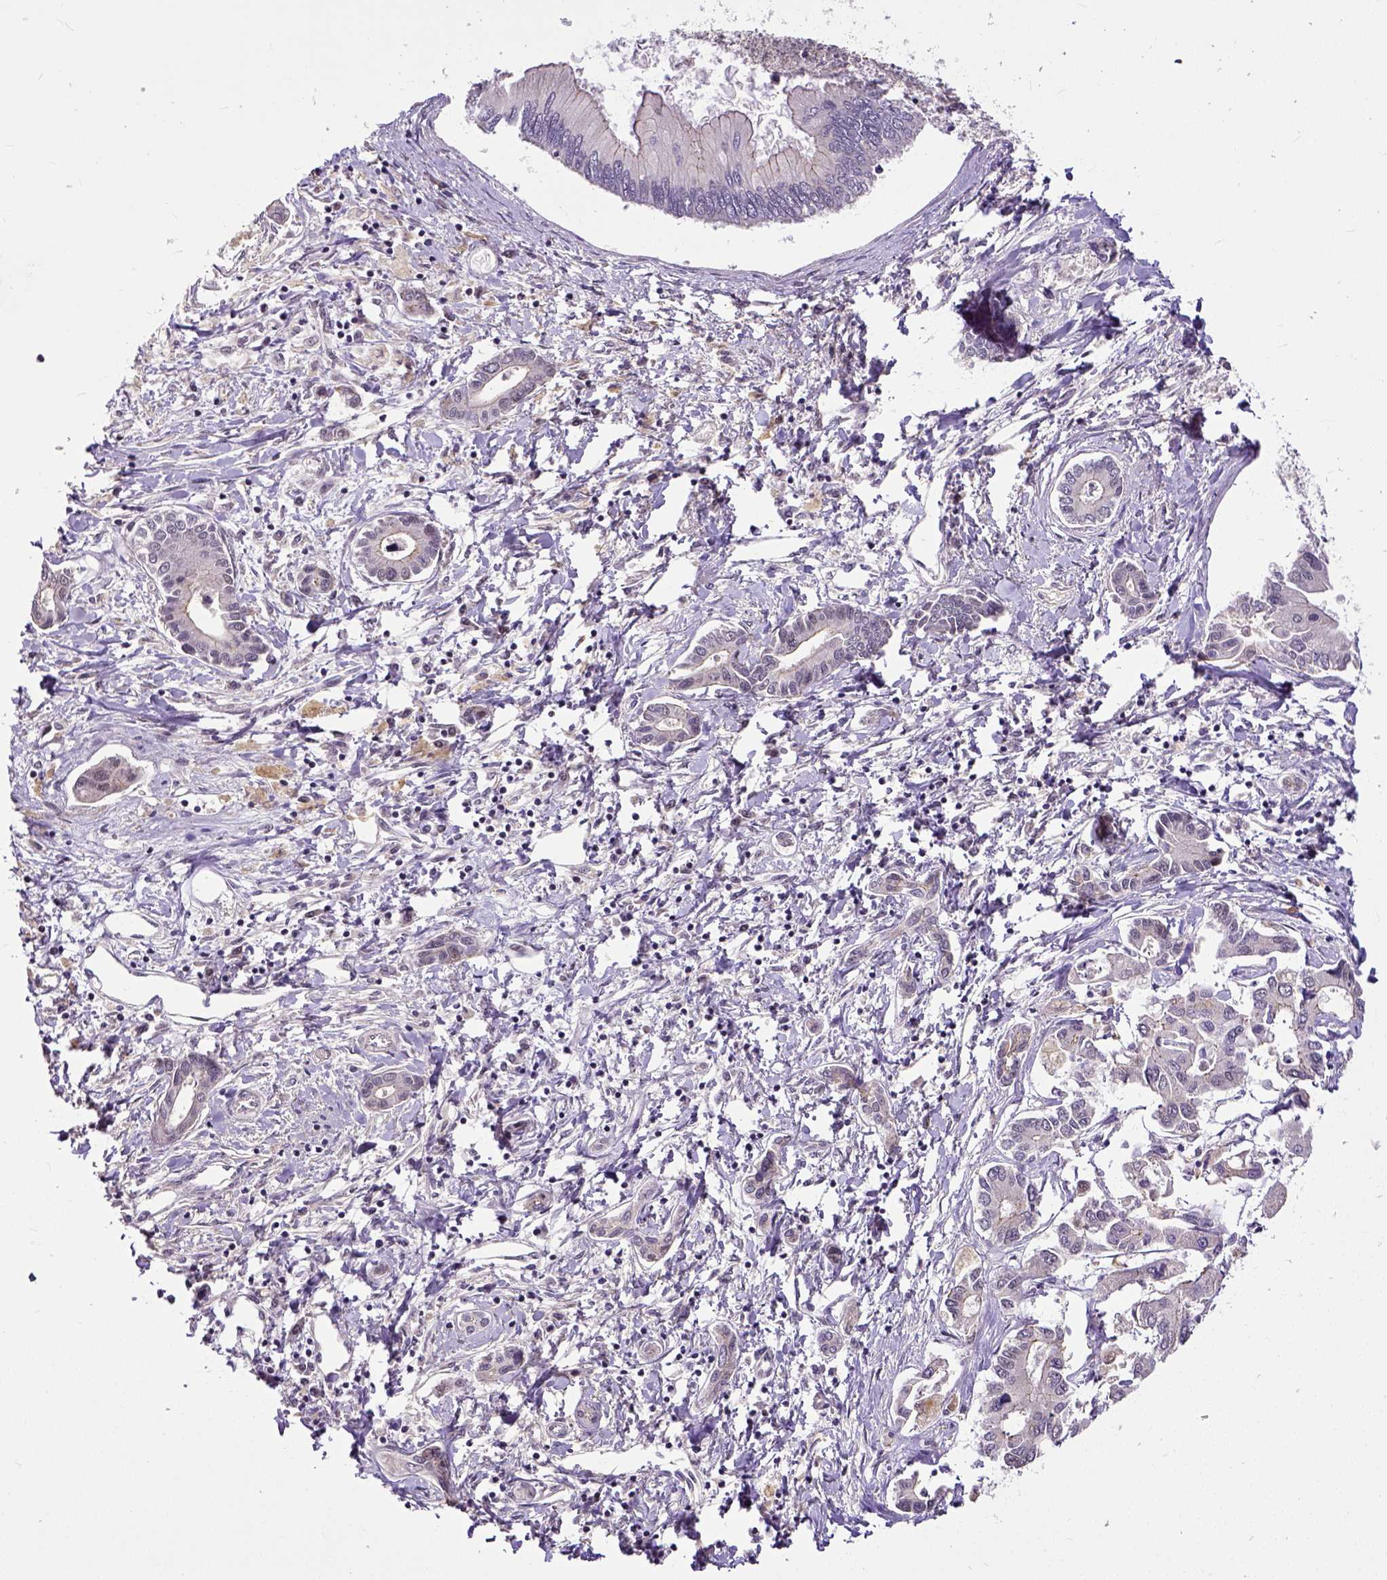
{"staining": {"intensity": "negative", "quantity": "none", "location": "none"}, "tissue": "liver cancer", "cell_type": "Tumor cells", "image_type": "cancer", "snomed": [{"axis": "morphology", "description": "Cholangiocarcinoma"}, {"axis": "topography", "description": "Liver"}], "caption": "DAB (3,3'-diaminobenzidine) immunohistochemical staining of liver cancer exhibits no significant positivity in tumor cells. (Brightfield microscopy of DAB immunohistochemistry (IHC) at high magnification).", "gene": "DICER1", "patient": {"sex": "male", "age": 66}}